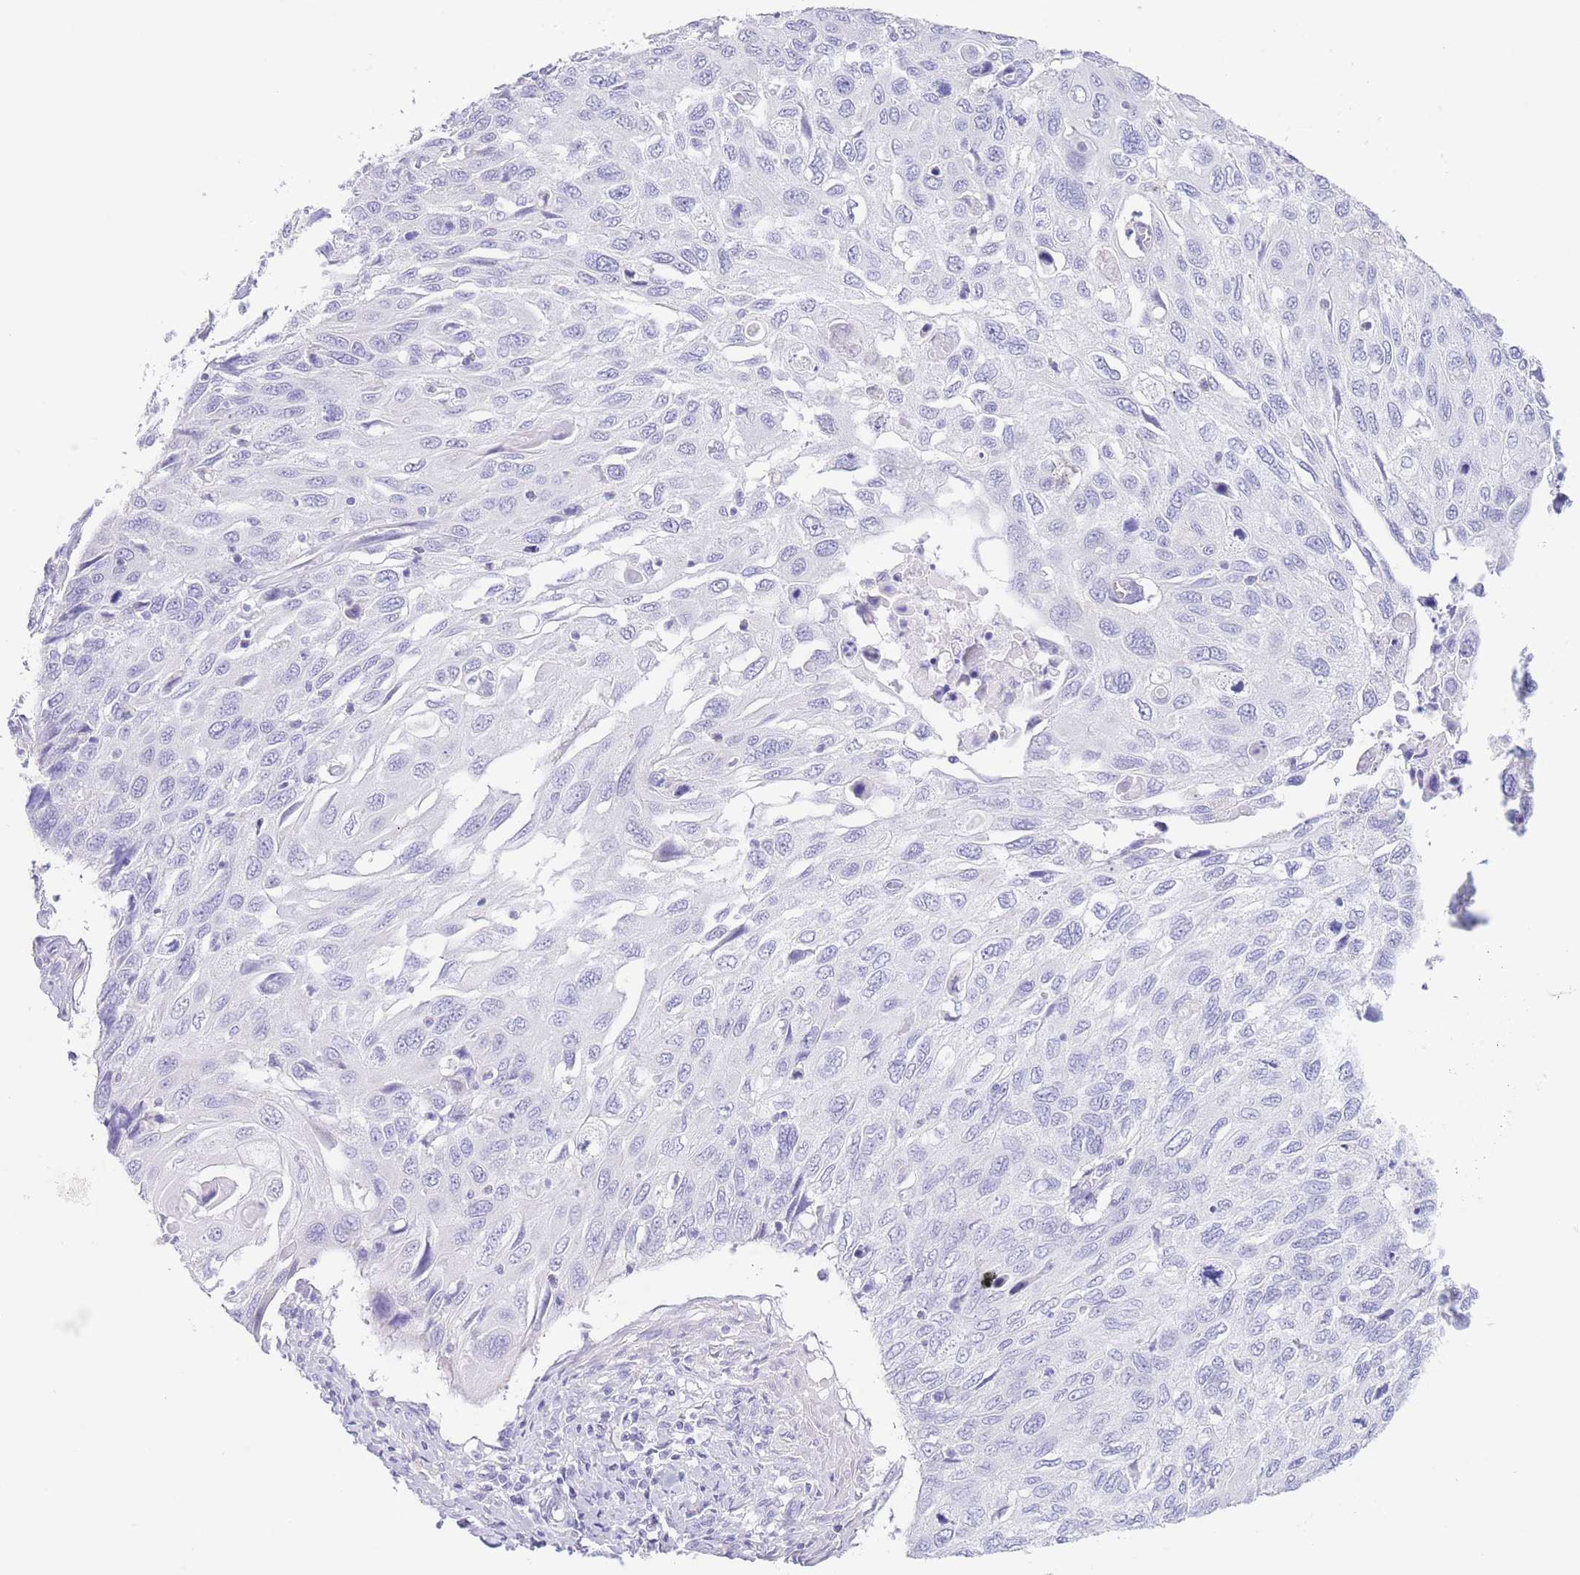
{"staining": {"intensity": "negative", "quantity": "none", "location": "none"}, "tissue": "cervical cancer", "cell_type": "Tumor cells", "image_type": "cancer", "snomed": [{"axis": "morphology", "description": "Squamous cell carcinoma, NOS"}, {"axis": "topography", "description": "Cervix"}], "caption": "This is a micrograph of immunohistochemistry staining of cervical cancer, which shows no staining in tumor cells.", "gene": "PKLR", "patient": {"sex": "female", "age": 70}}